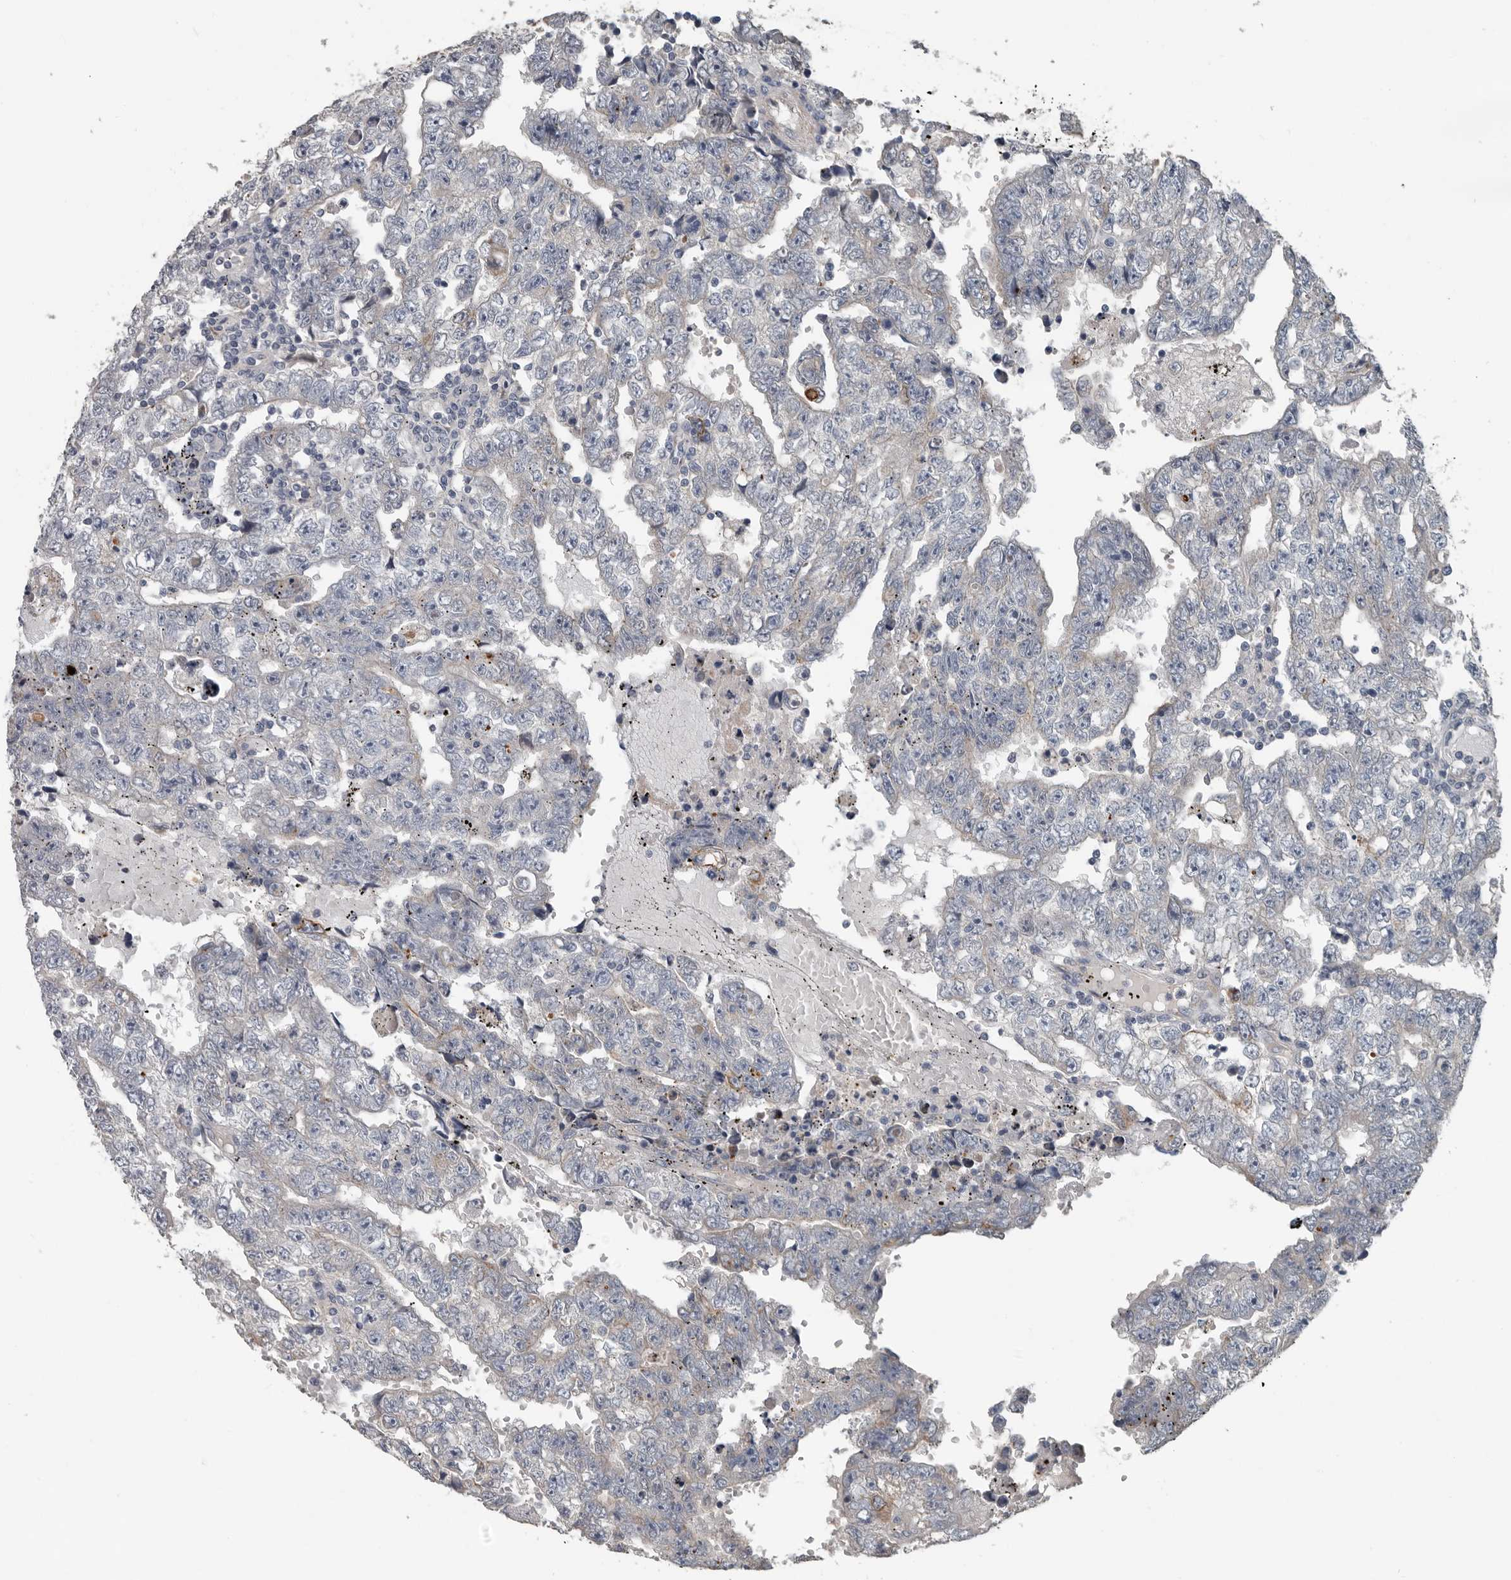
{"staining": {"intensity": "negative", "quantity": "none", "location": "none"}, "tissue": "testis cancer", "cell_type": "Tumor cells", "image_type": "cancer", "snomed": [{"axis": "morphology", "description": "Carcinoma, Embryonal, NOS"}, {"axis": "topography", "description": "Testis"}], "caption": "Testis cancer was stained to show a protein in brown. There is no significant staining in tumor cells.", "gene": "DPY19L4", "patient": {"sex": "male", "age": 25}}